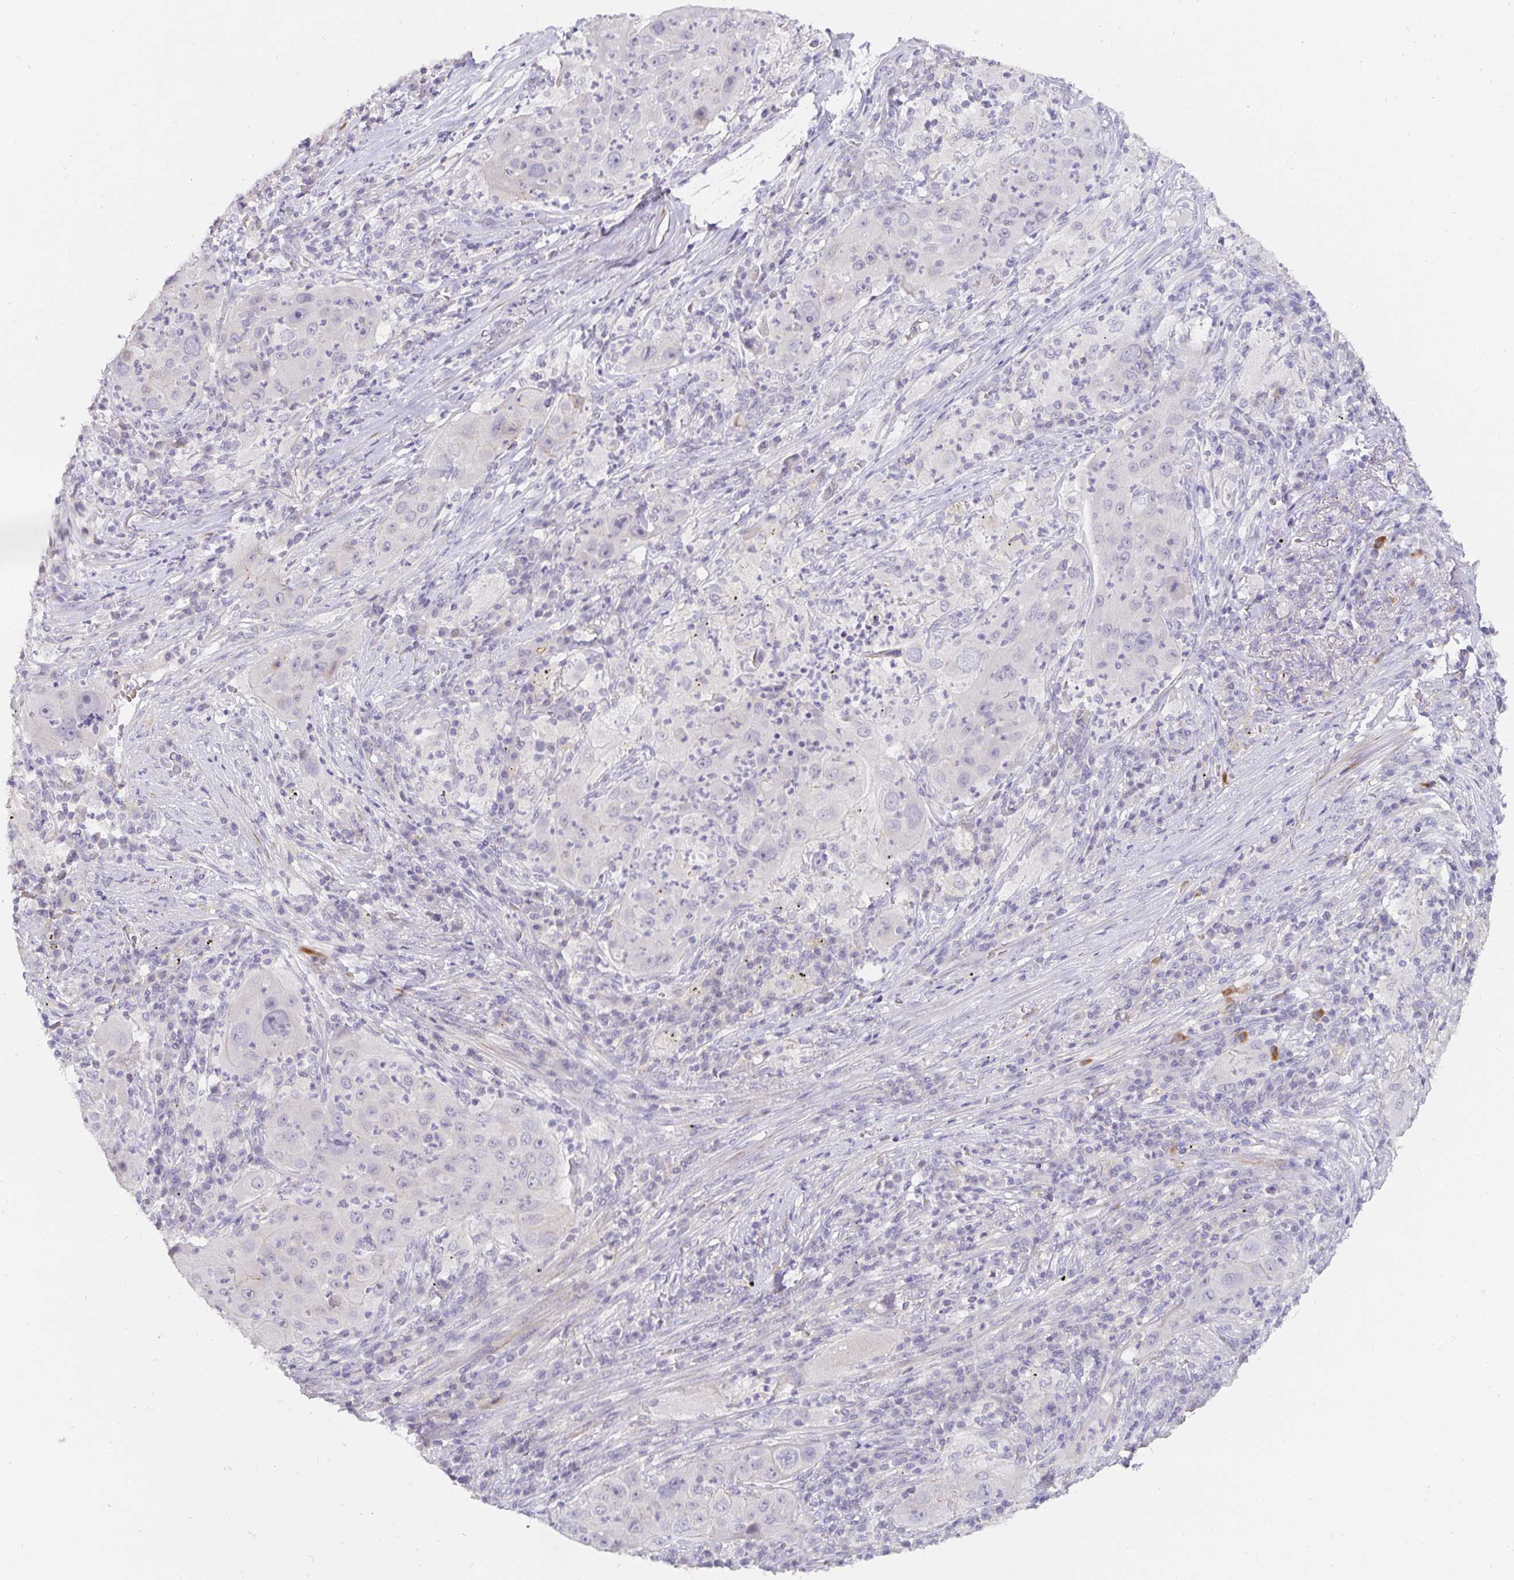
{"staining": {"intensity": "negative", "quantity": "none", "location": "none"}, "tissue": "lung cancer", "cell_type": "Tumor cells", "image_type": "cancer", "snomed": [{"axis": "morphology", "description": "Squamous cell carcinoma, NOS"}, {"axis": "topography", "description": "Lung"}], "caption": "High magnification brightfield microscopy of lung cancer stained with DAB (3,3'-diaminobenzidine) (brown) and counterstained with hematoxylin (blue): tumor cells show no significant staining.", "gene": "PDX1", "patient": {"sex": "female", "age": 59}}